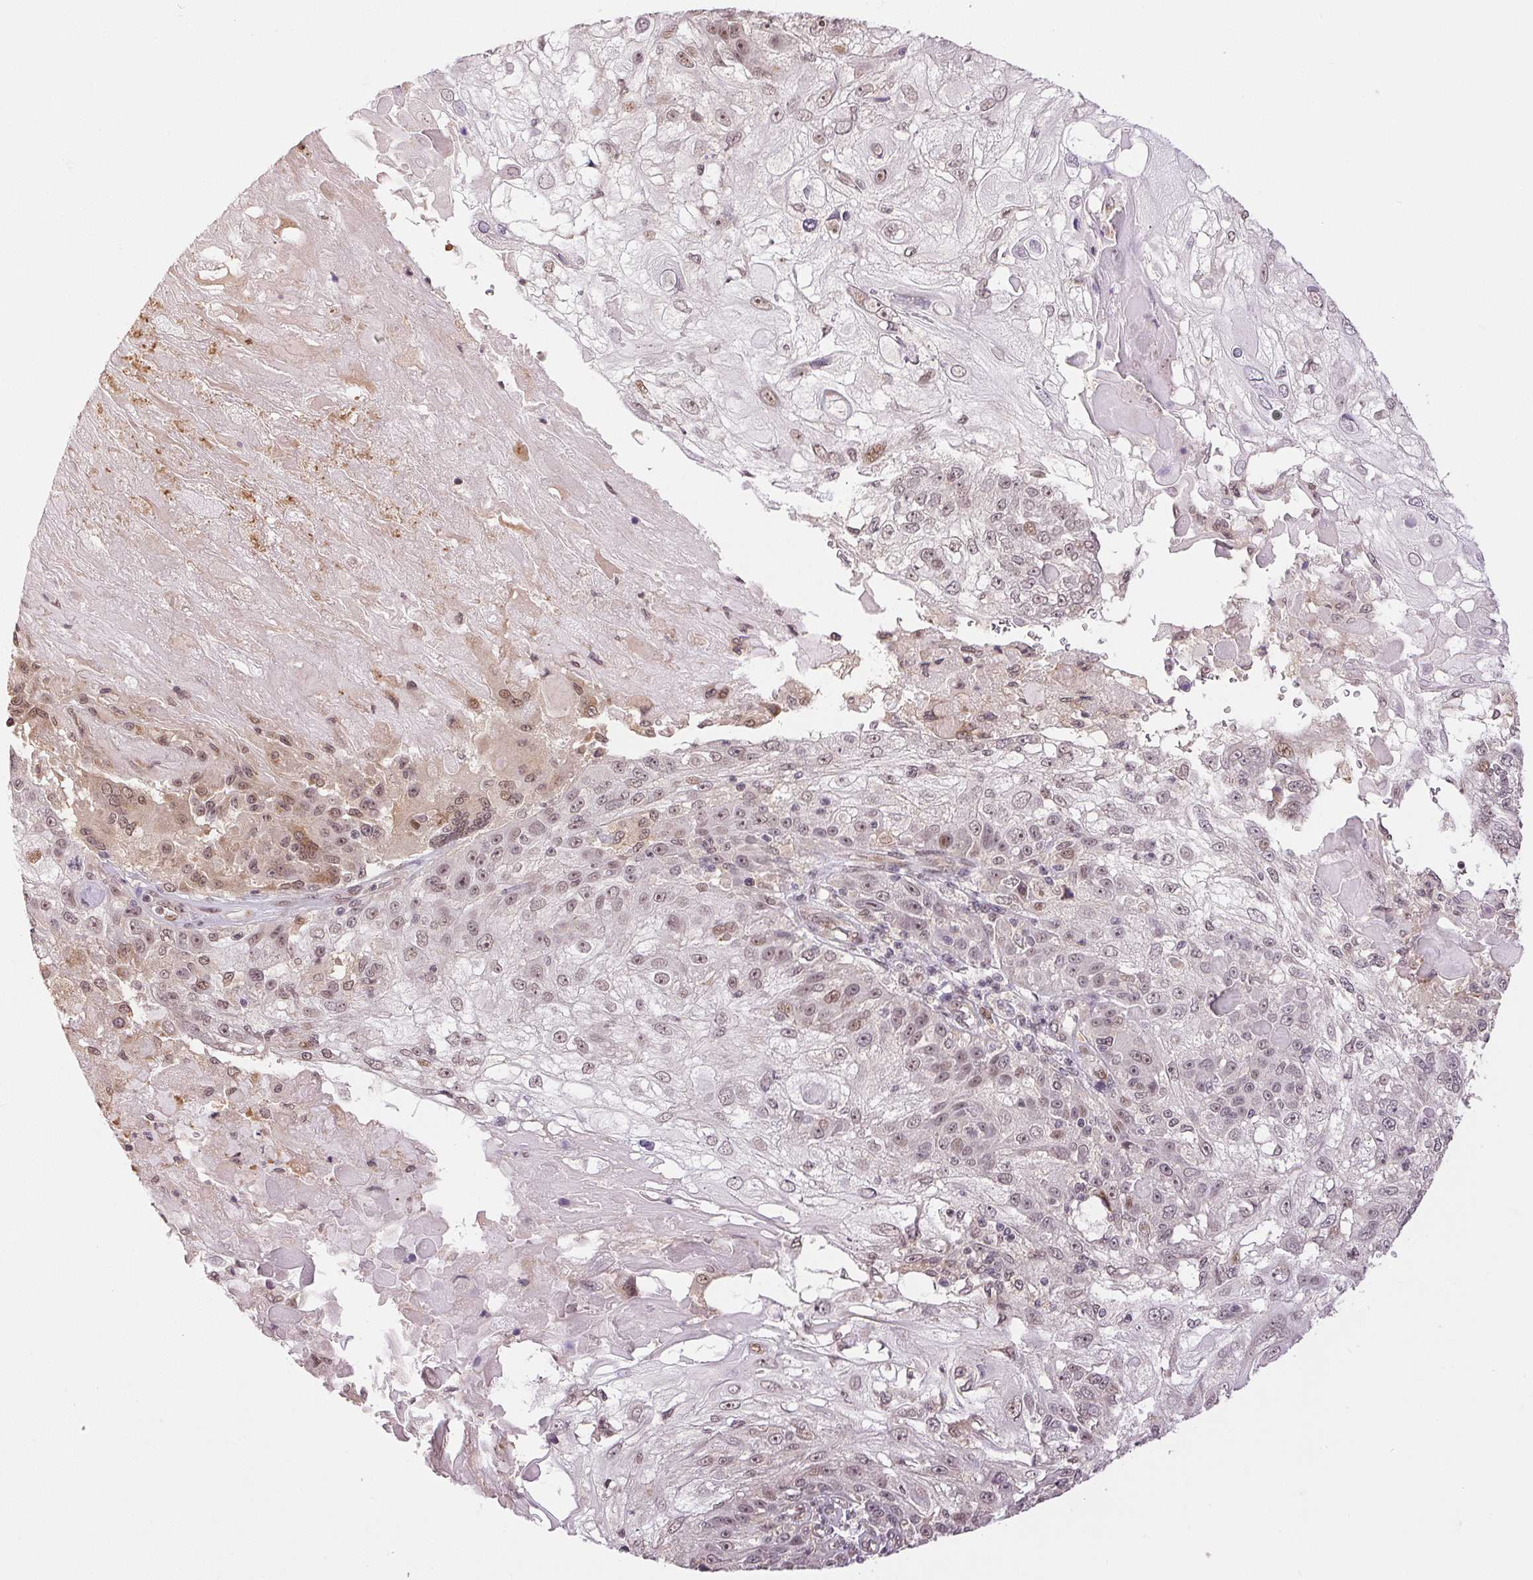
{"staining": {"intensity": "weak", "quantity": "25%-75%", "location": "nuclear"}, "tissue": "skin cancer", "cell_type": "Tumor cells", "image_type": "cancer", "snomed": [{"axis": "morphology", "description": "Normal tissue, NOS"}, {"axis": "morphology", "description": "Squamous cell carcinoma, NOS"}, {"axis": "topography", "description": "Skin"}], "caption": "Skin squamous cell carcinoma stained with a brown dye exhibits weak nuclear positive staining in about 25%-75% of tumor cells.", "gene": "GRHL3", "patient": {"sex": "female", "age": 83}}